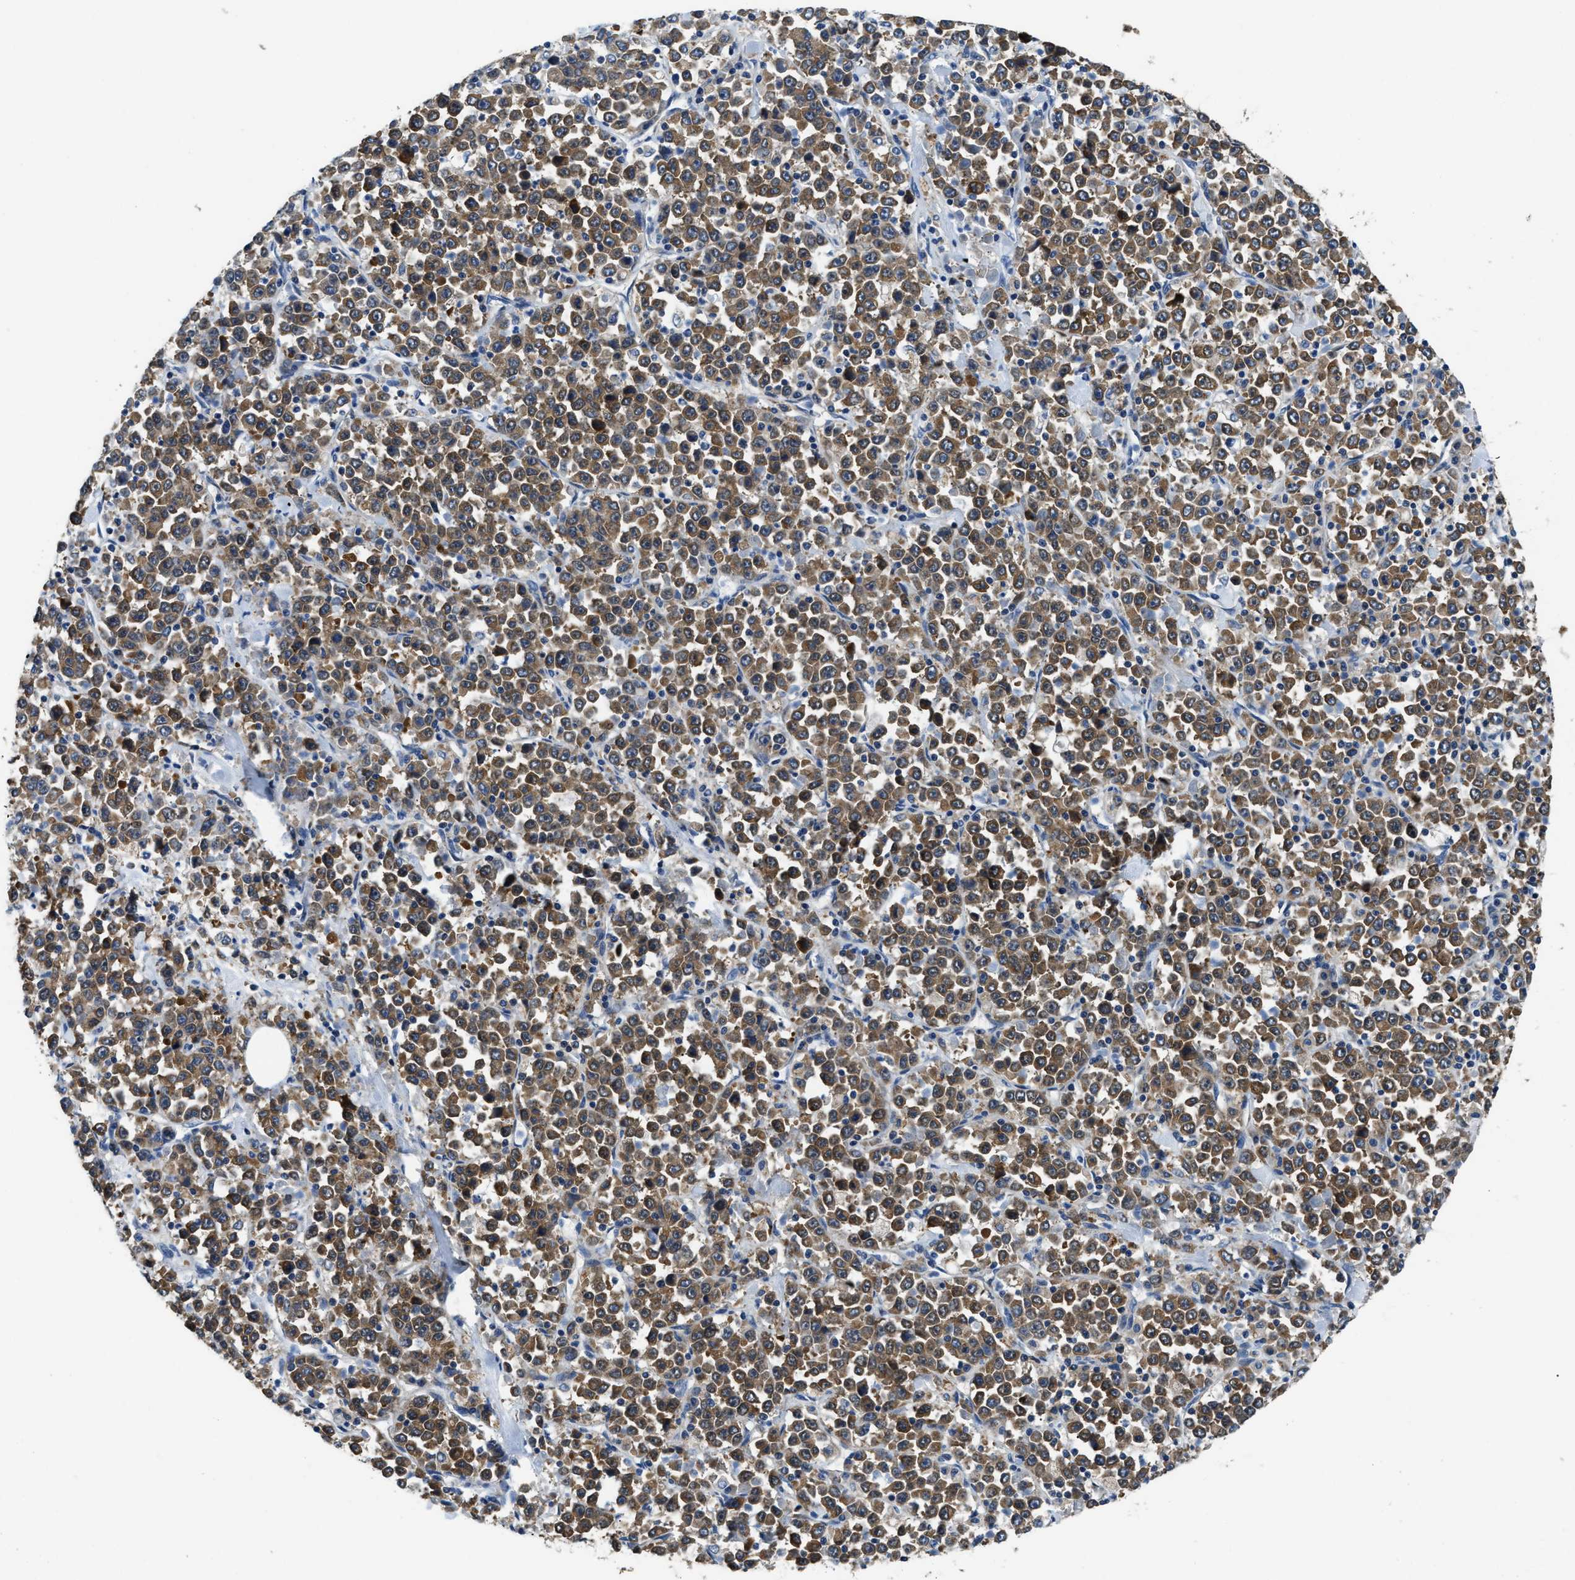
{"staining": {"intensity": "moderate", "quantity": ">75%", "location": "cytoplasmic/membranous"}, "tissue": "stomach cancer", "cell_type": "Tumor cells", "image_type": "cancer", "snomed": [{"axis": "morphology", "description": "Normal tissue, NOS"}, {"axis": "morphology", "description": "Adenocarcinoma, NOS"}, {"axis": "topography", "description": "Stomach, upper"}, {"axis": "topography", "description": "Stomach"}], "caption": "Protein expression analysis of stomach cancer (adenocarcinoma) displays moderate cytoplasmic/membranous positivity in approximately >75% of tumor cells. The protein of interest is shown in brown color, while the nuclei are stained blue.", "gene": "CCM2", "patient": {"sex": "male", "age": 59}}